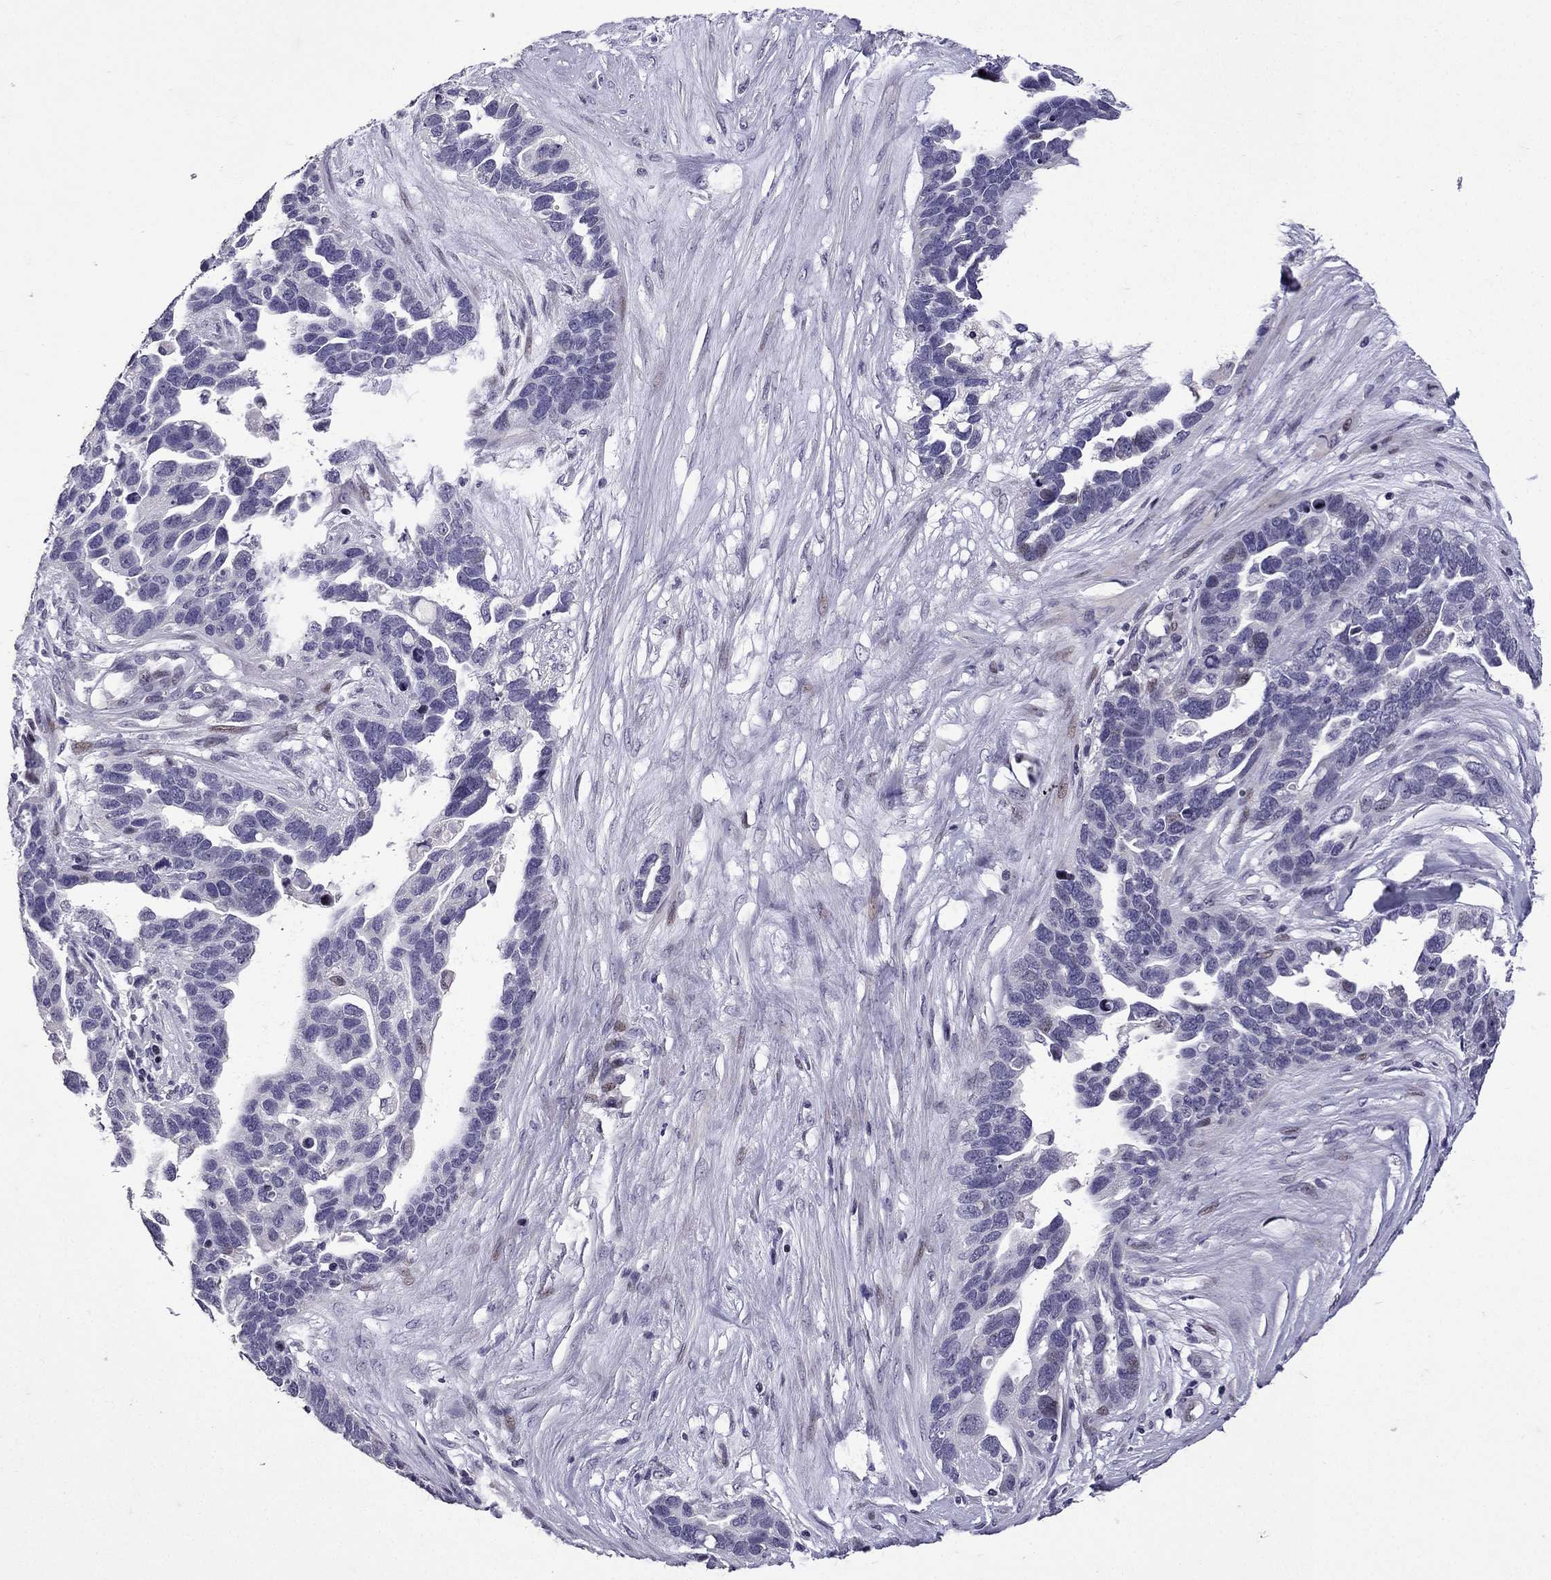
{"staining": {"intensity": "negative", "quantity": "none", "location": "none"}, "tissue": "ovarian cancer", "cell_type": "Tumor cells", "image_type": "cancer", "snomed": [{"axis": "morphology", "description": "Cystadenocarcinoma, serous, NOS"}, {"axis": "topography", "description": "Ovary"}], "caption": "Image shows no significant protein expression in tumor cells of ovarian serous cystadenocarcinoma.", "gene": "TTN", "patient": {"sex": "female", "age": 54}}